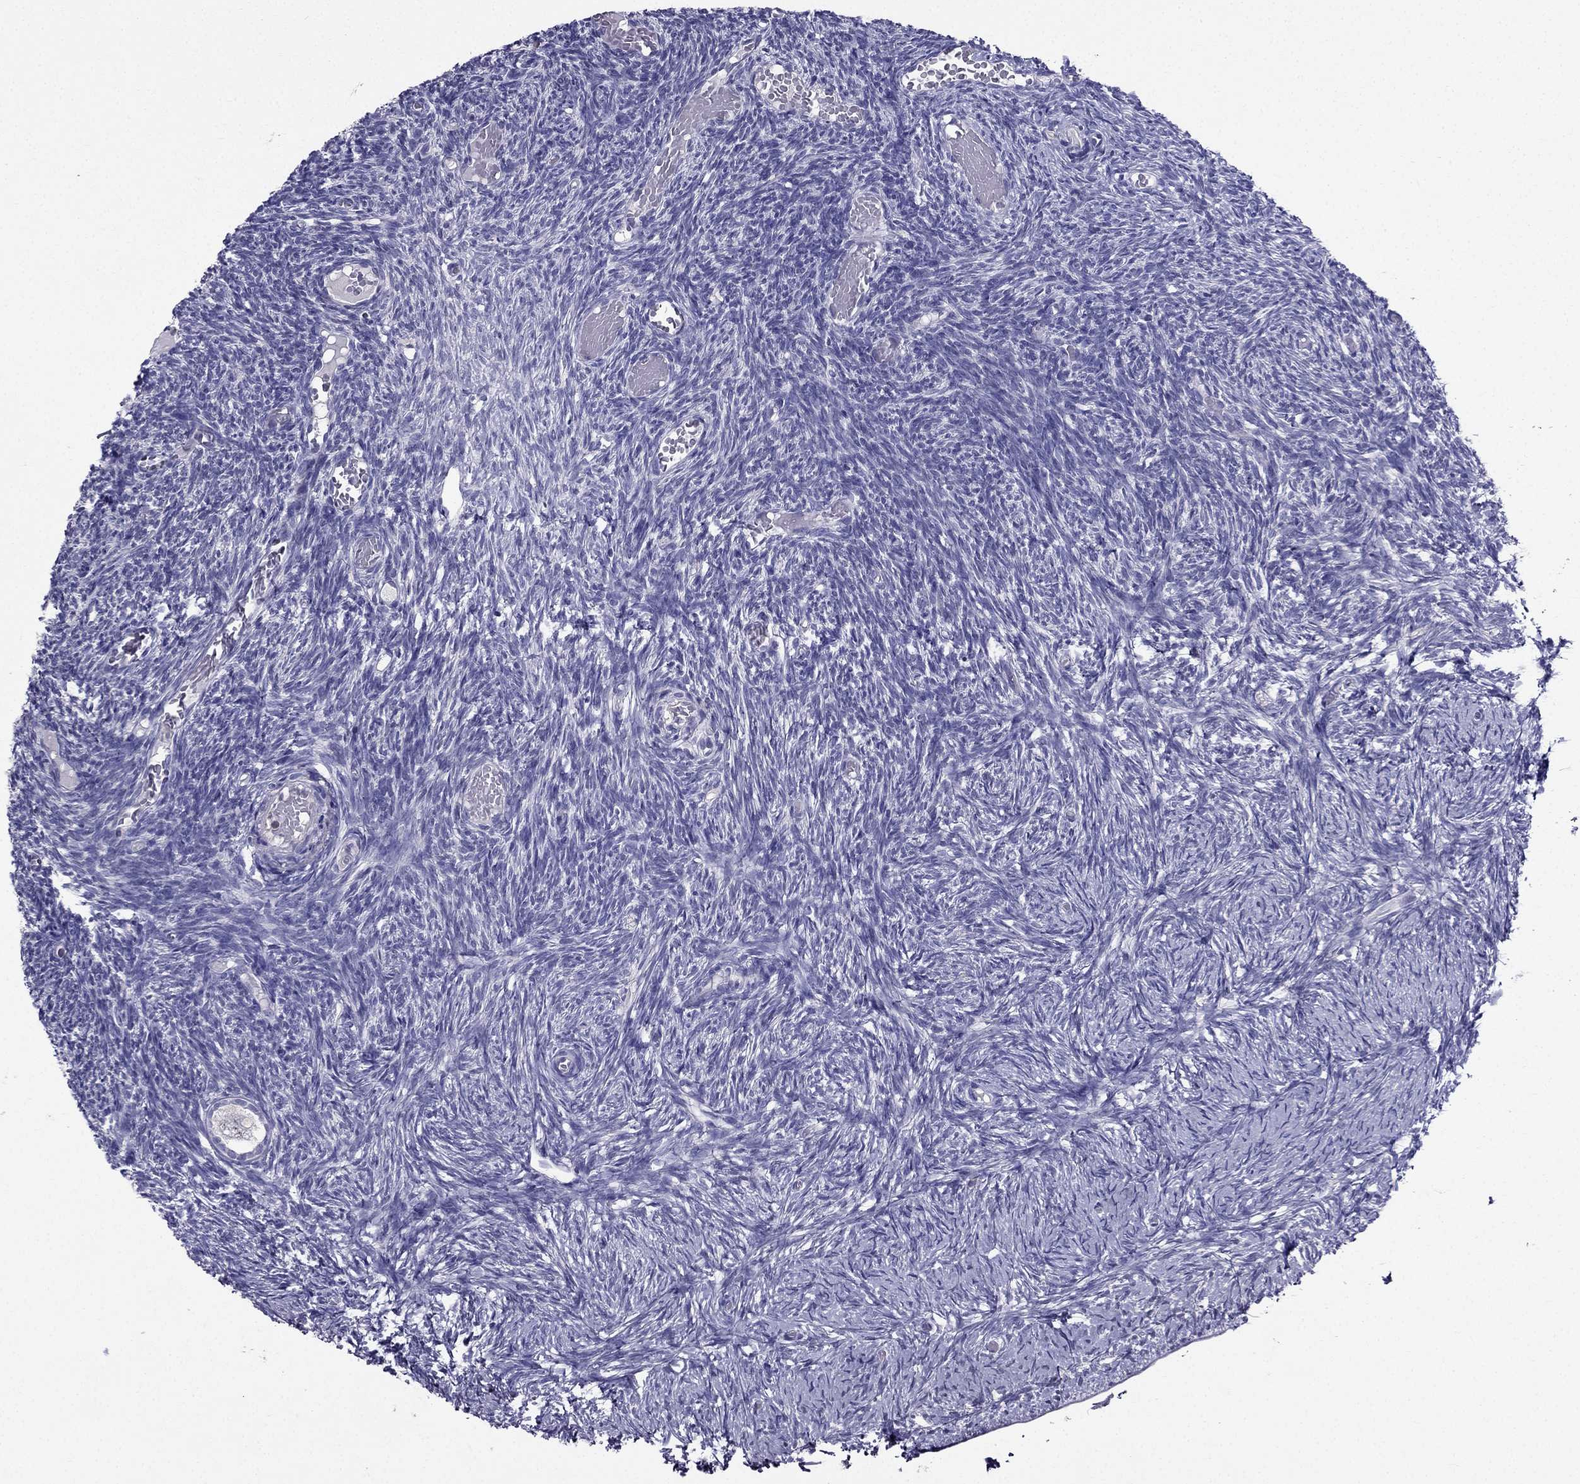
{"staining": {"intensity": "negative", "quantity": "none", "location": "none"}, "tissue": "ovary", "cell_type": "Follicle cells", "image_type": "normal", "snomed": [{"axis": "morphology", "description": "Normal tissue, NOS"}, {"axis": "topography", "description": "Ovary"}], "caption": "Benign ovary was stained to show a protein in brown. There is no significant positivity in follicle cells. (DAB (3,3'-diaminobenzidine) IHC, high magnification).", "gene": "AAK1", "patient": {"sex": "female", "age": 39}}